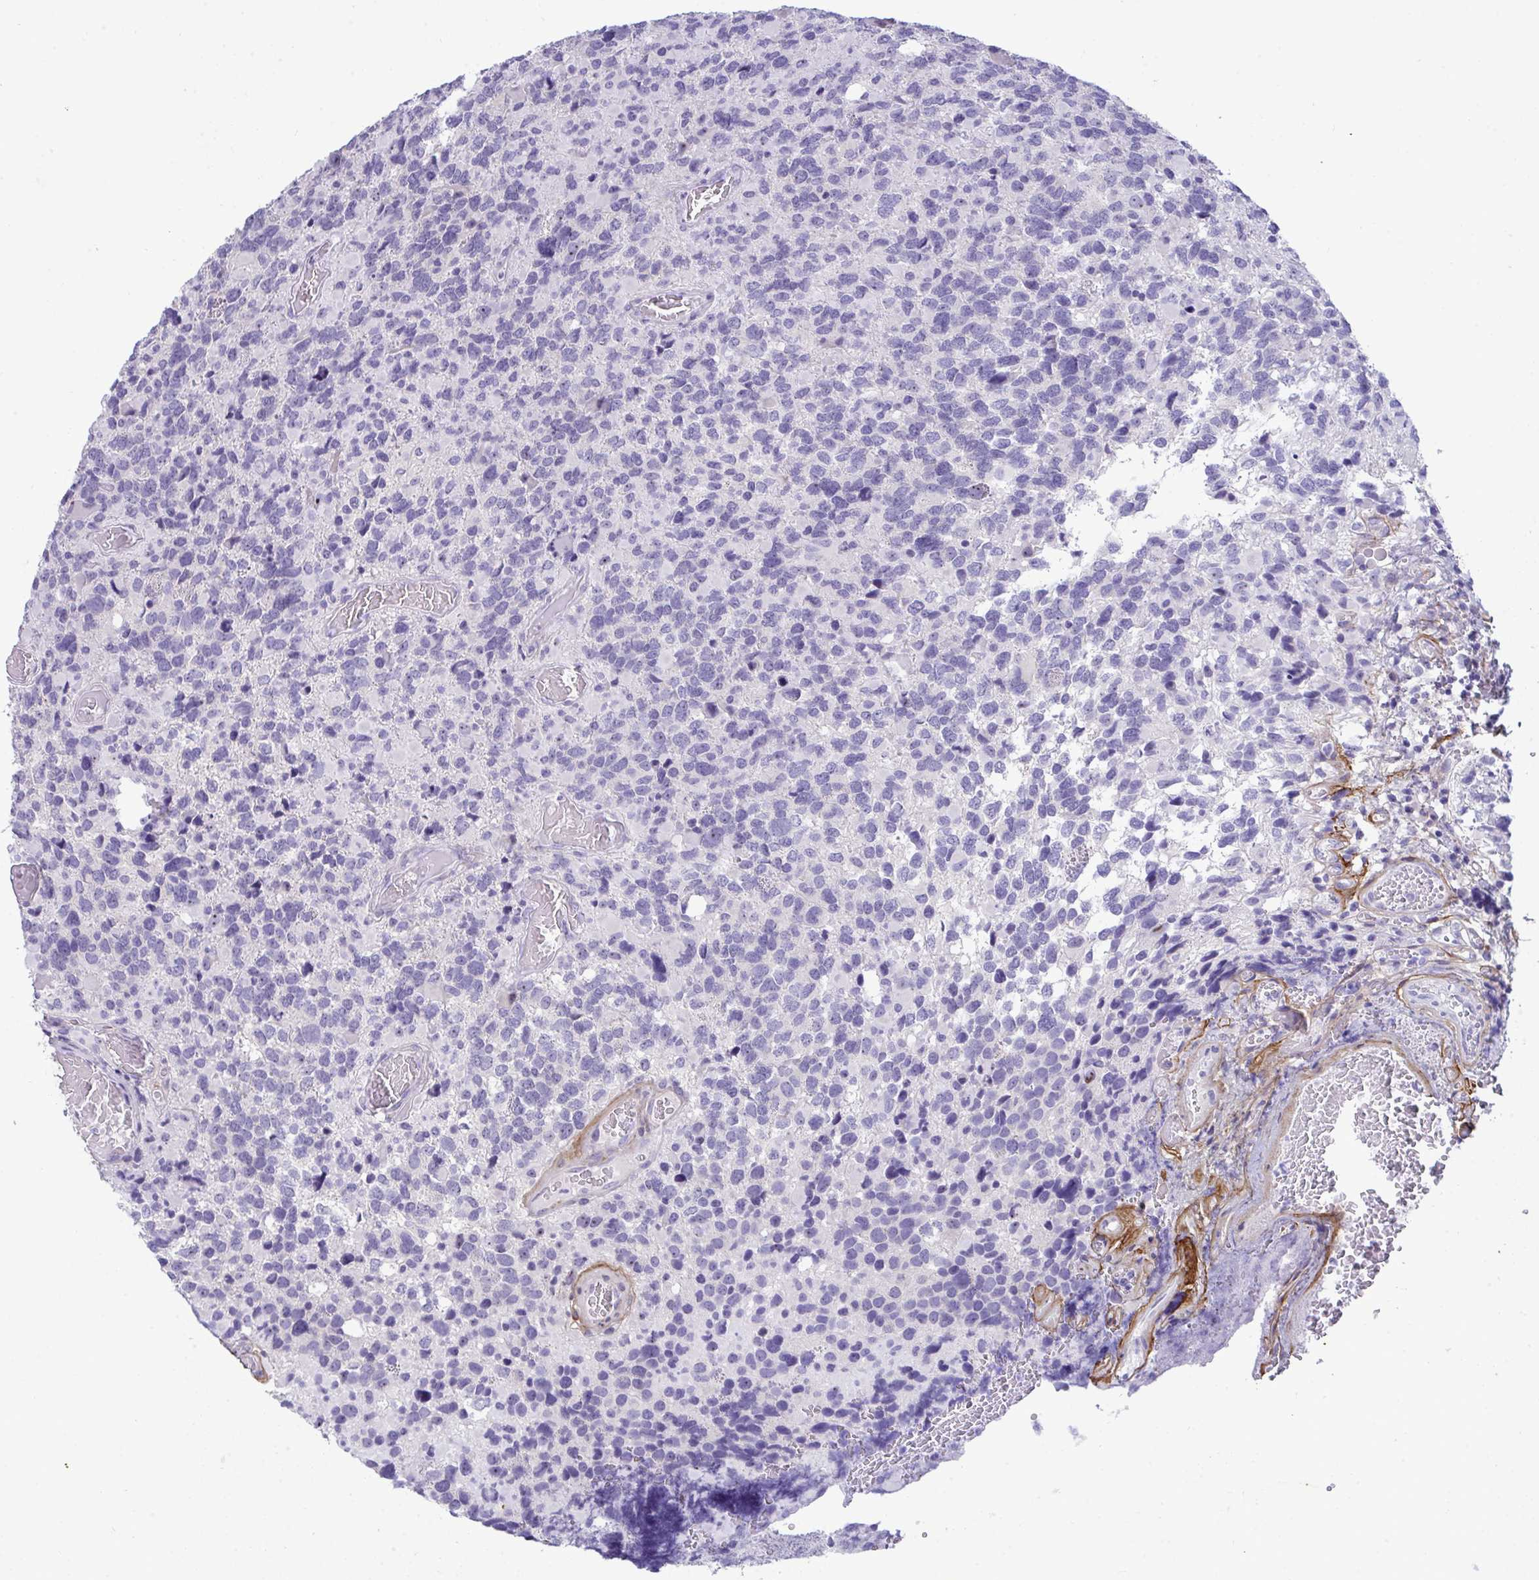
{"staining": {"intensity": "negative", "quantity": "none", "location": "none"}, "tissue": "glioma", "cell_type": "Tumor cells", "image_type": "cancer", "snomed": [{"axis": "morphology", "description": "Glioma, malignant, High grade"}, {"axis": "topography", "description": "Brain"}], "caption": "Tumor cells show no significant expression in glioma.", "gene": "LHFPL6", "patient": {"sex": "female", "age": 40}}